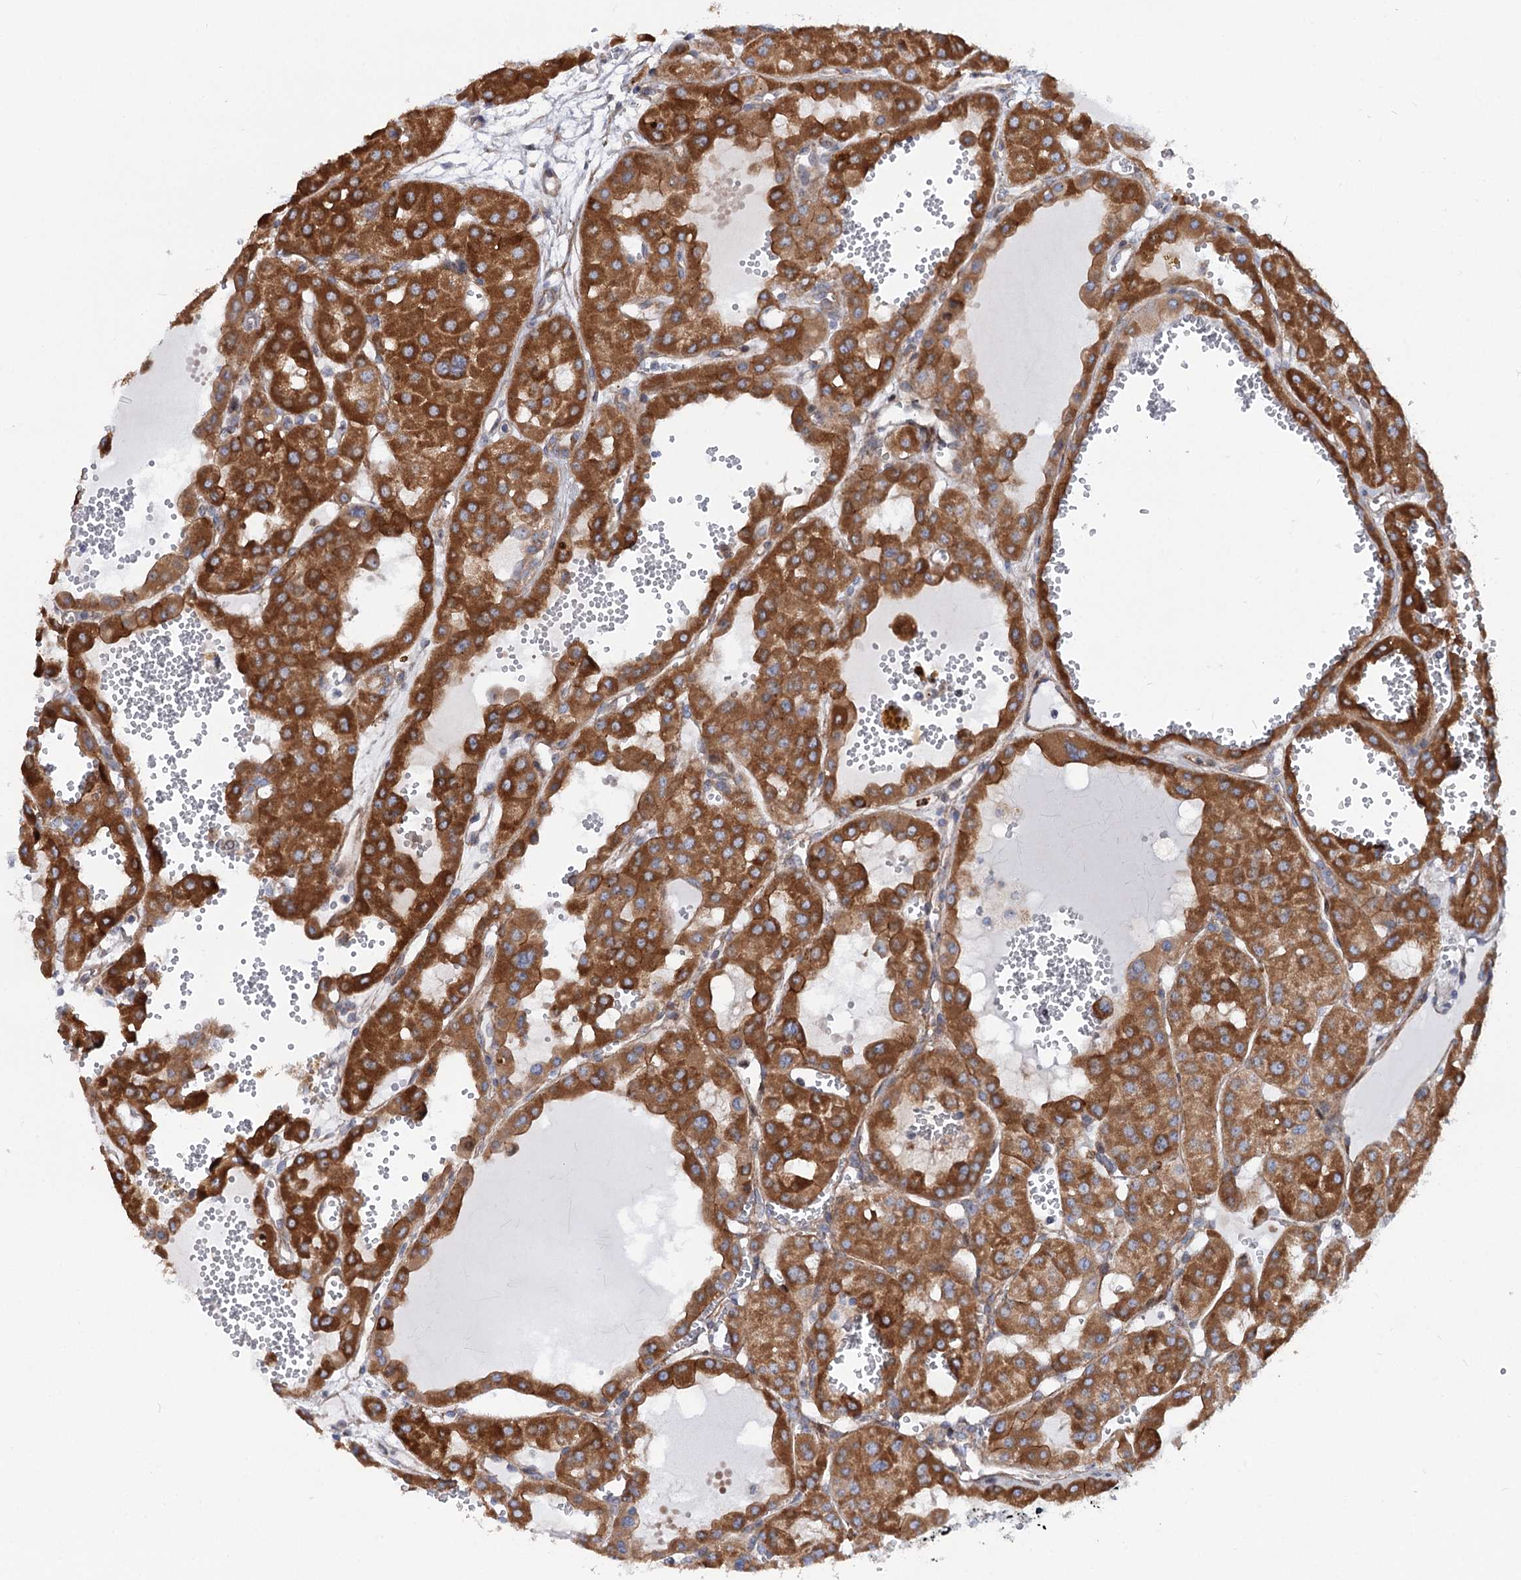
{"staining": {"intensity": "strong", "quantity": ">75%", "location": "cytoplasmic/membranous"}, "tissue": "renal cancer", "cell_type": "Tumor cells", "image_type": "cancer", "snomed": [{"axis": "morphology", "description": "Carcinoma, NOS"}, {"axis": "topography", "description": "Kidney"}], "caption": "Immunohistochemical staining of human renal cancer reveals high levels of strong cytoplasmic/membranous protein staining in approximately >75% of tumor cells. (DAB (3,3'-diaminobenzidine) IHC, brown staining for protein, blue staining for nuclei).", "gene": "THAP9", "patient": {"sex": "female", "age": 75}}